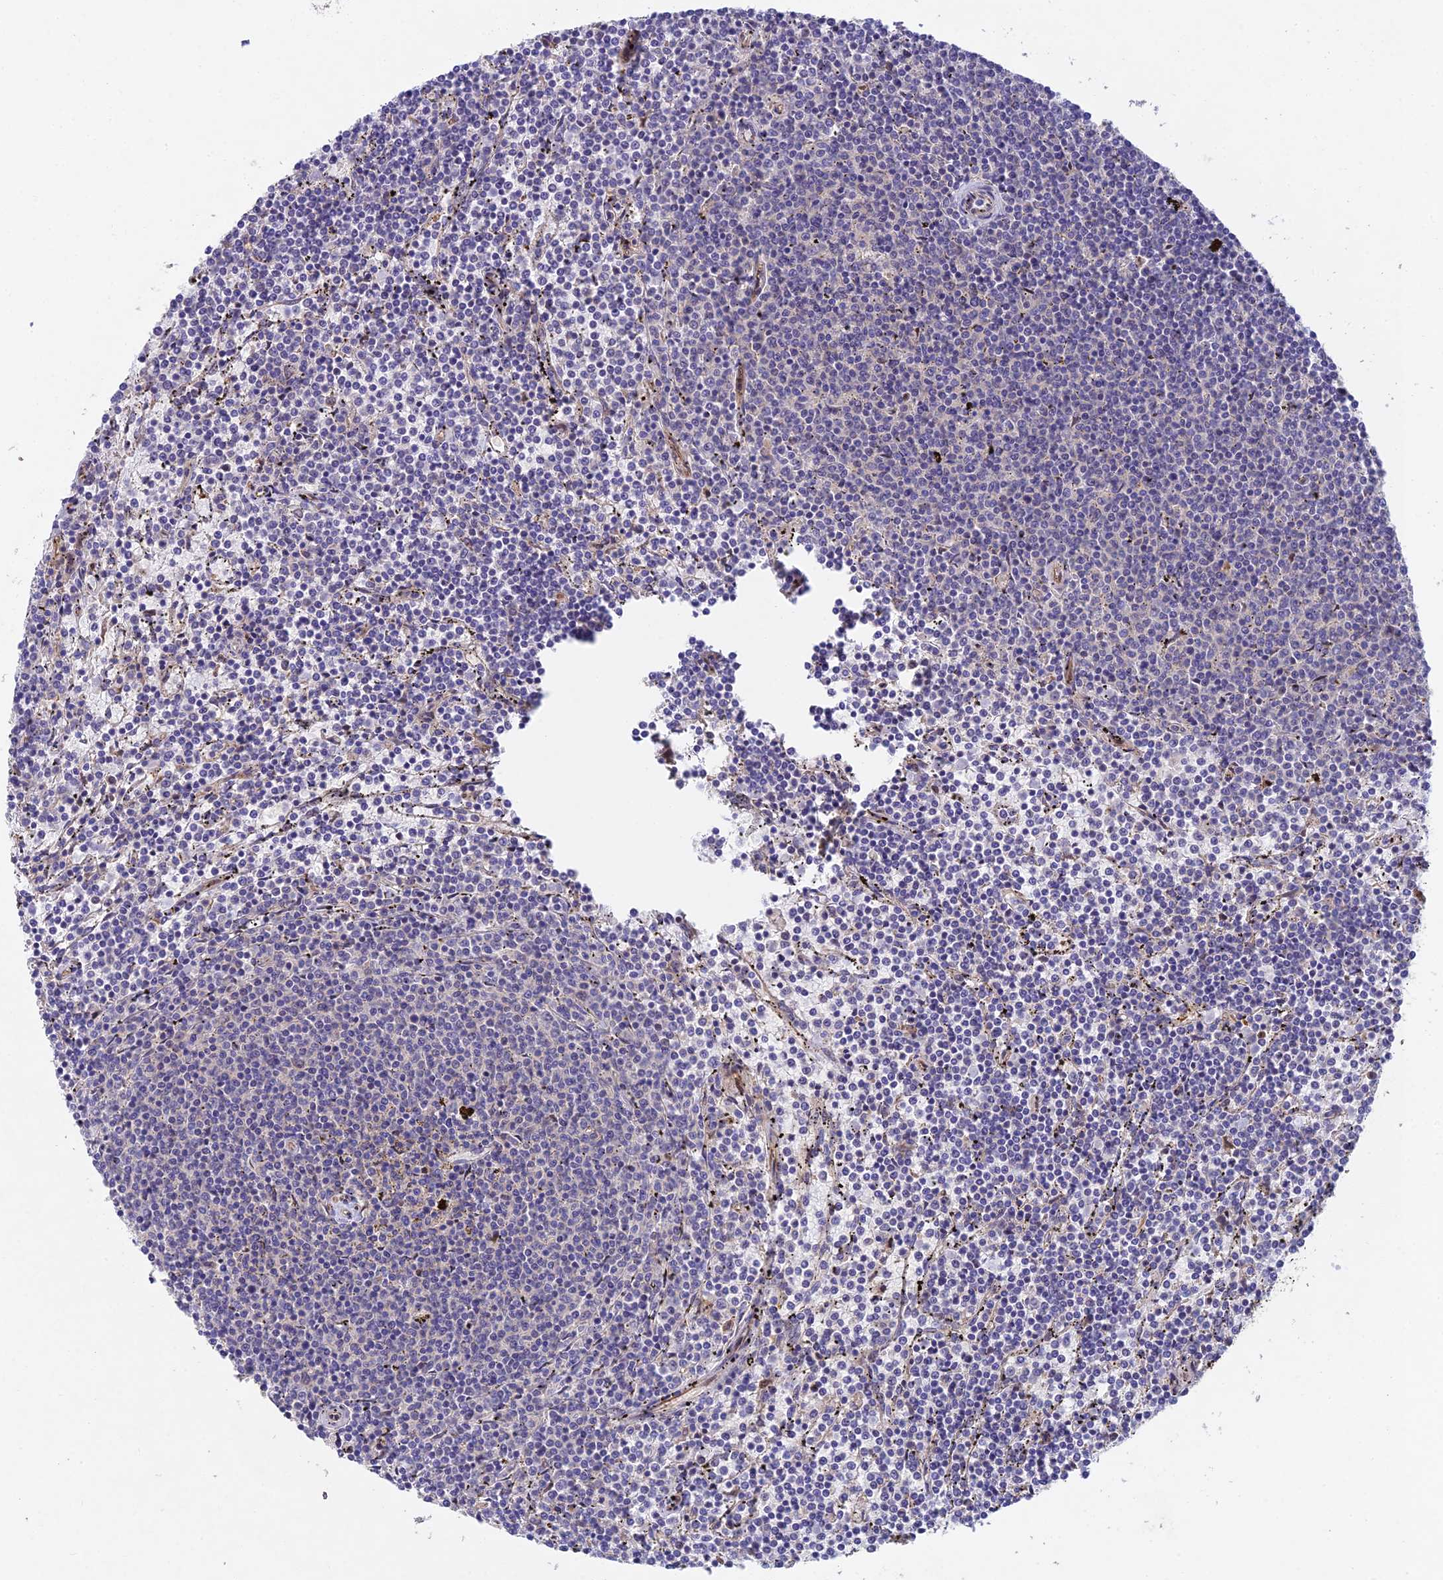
{"staining": {"intensity": "negative", "quantity": "none", "location": "none"}, "tissue": "lymphoma", "cell_type": "Tumor cells", "image_type": "cancer", "snomed": [{"axis": "morphology", "description": "Malignant lymphoma, non-Hodgkin's type, Low grade"}, {"axis": "topography", "description": "Spleen"}], "caption": "Immunohistochemical staining of lymphoma reveals no significant expression in tumor cells.", "gene": "NSMCE1", "patient": {"sex": "female", "age": 50}}